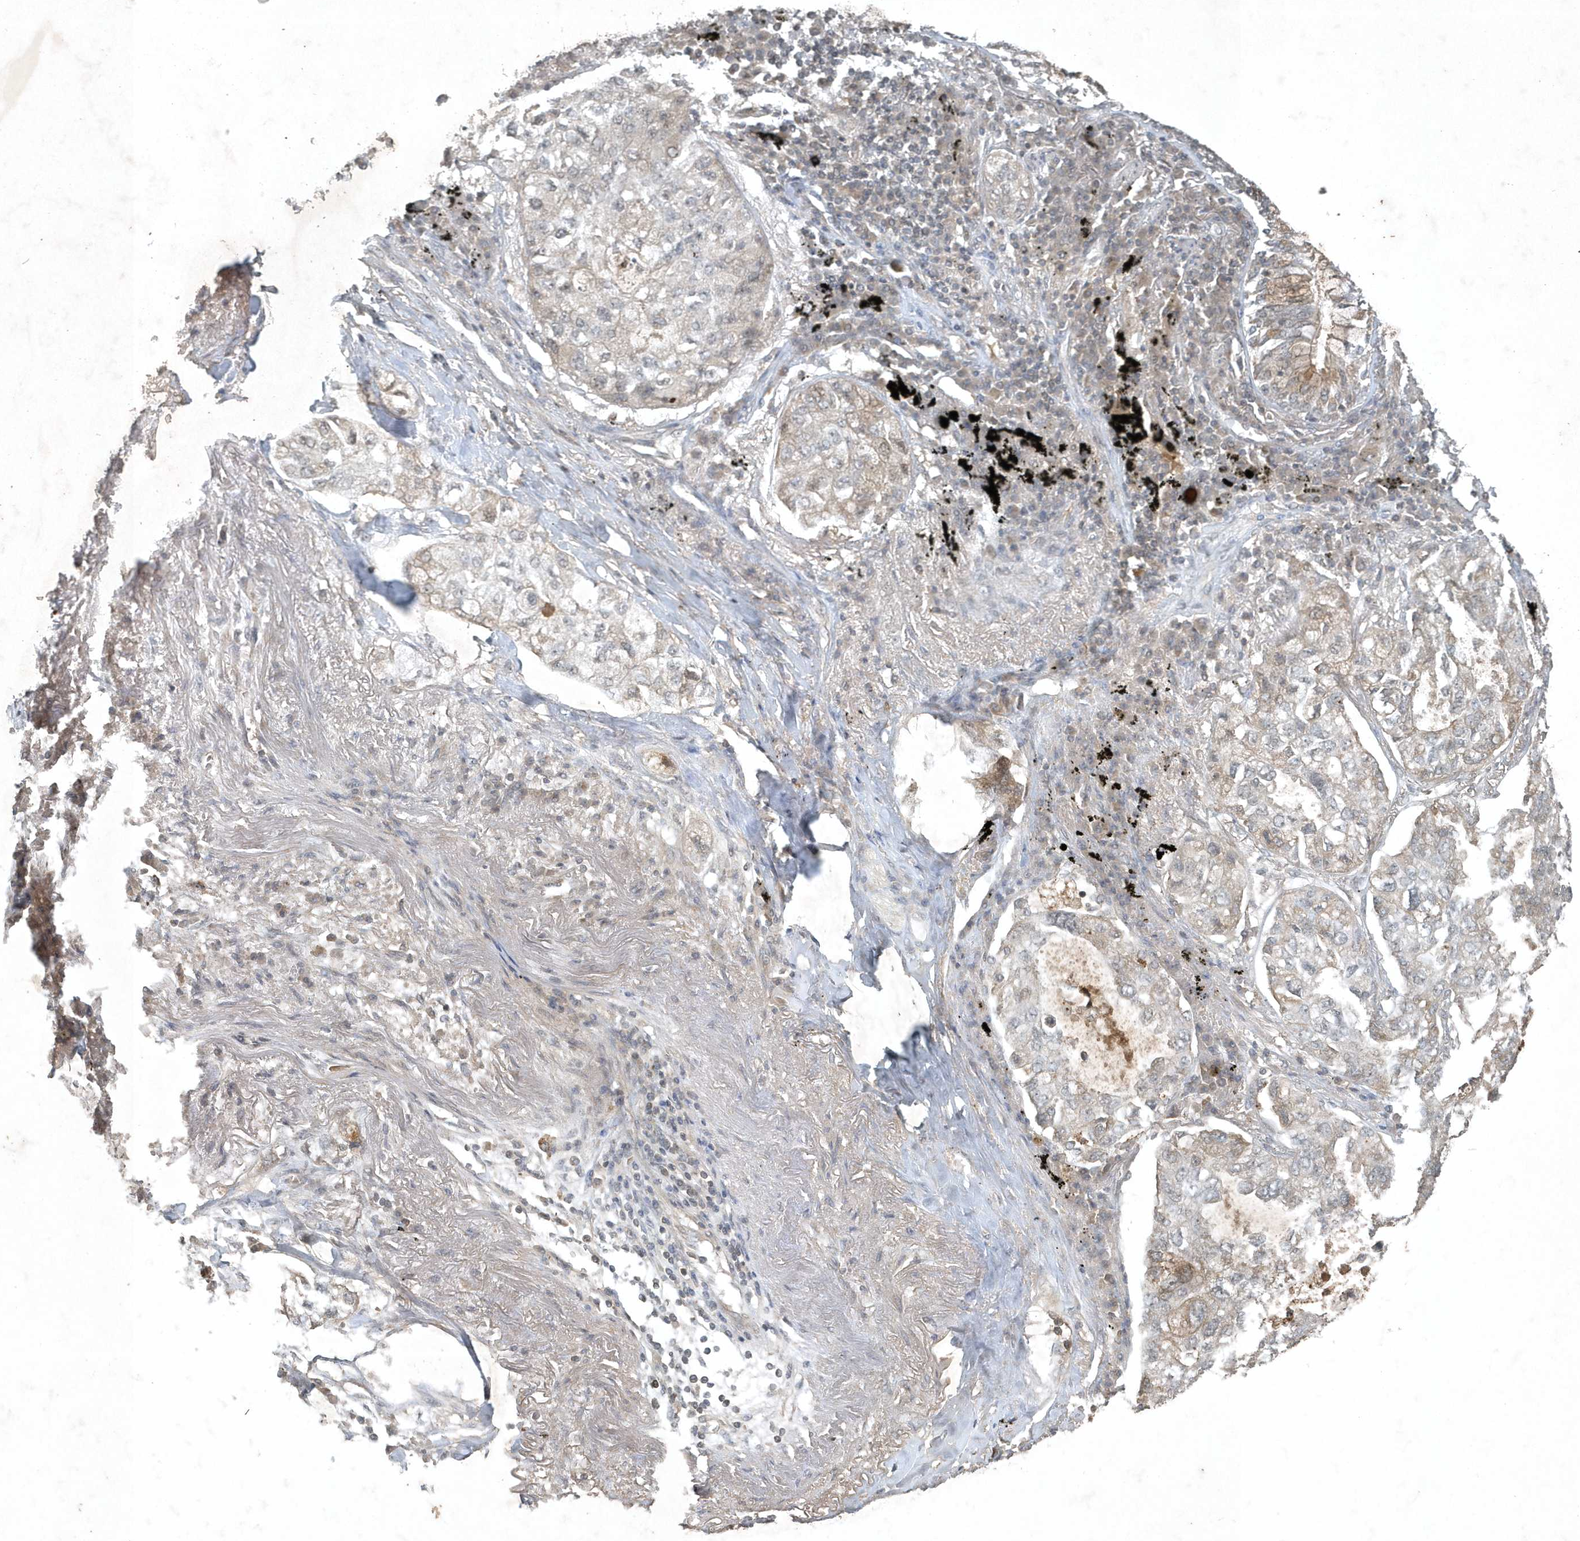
{"staining": {"intensity": "negative", "quantity": "none", "location": "none"}, "tissue": "lung cancer", "cell_type": "Tumor cells", "image_type": "cancer", "snomed": [{"axis": "morphology", "description": "Adenocarcinoma, NOS"}, {"axis": "topography", "description": "Lung"}], "caption": "A micrograph of adenocarcinoma (lung) stained for a protein displays no brown staining in tumor cells.", "gene": "TNFAIP6", "patient": {"sex": "male", "age": 65}}